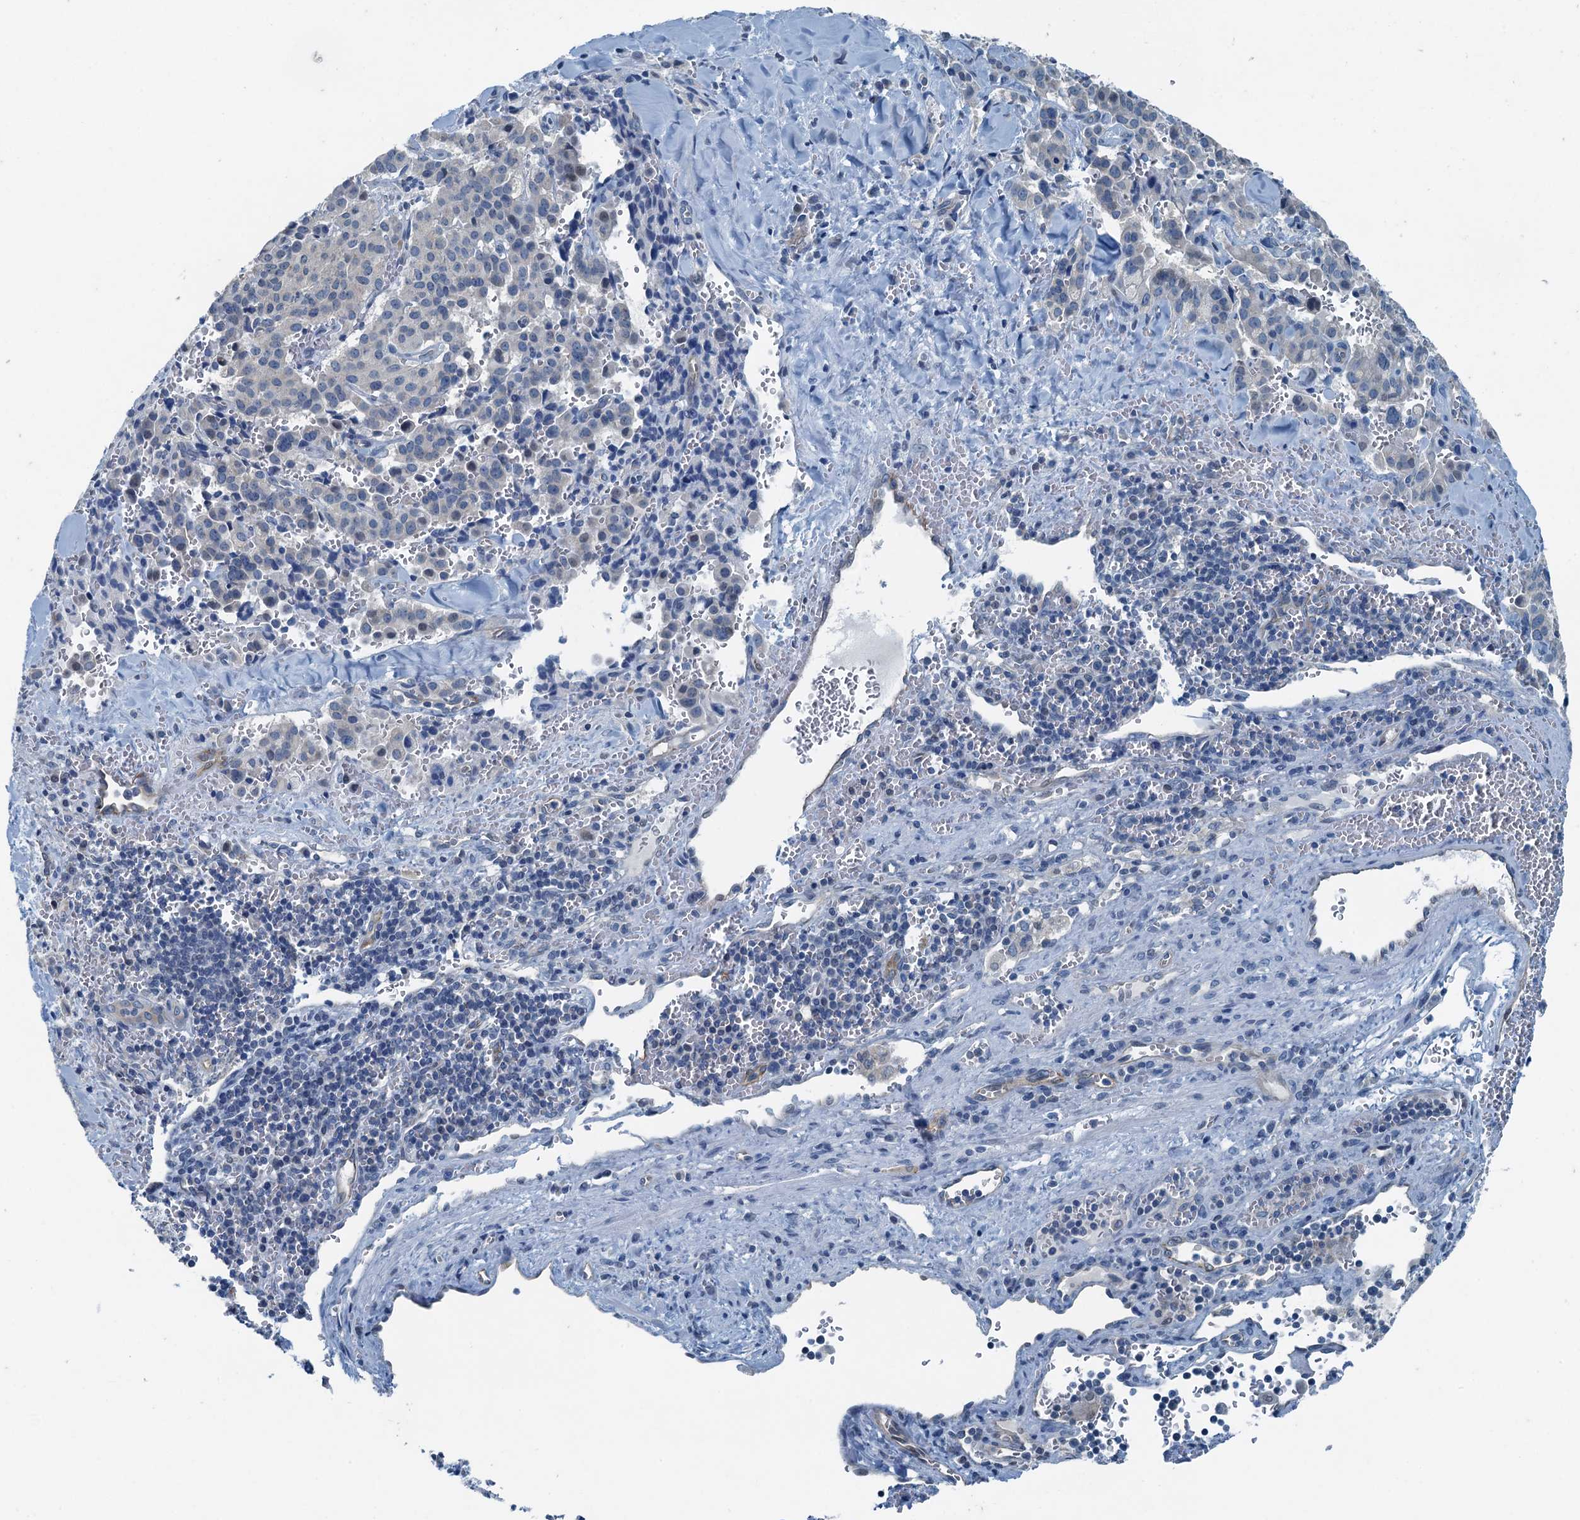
{"staining": {"intensity": "negative", "quantity": "none", "location": "none"}, "tissue": "pancreatic cancer", "cell_type": "Tumor cells", "image_type": "cancer", "snomed": [{"axis": "morphology", "description": "Adenocarcinoma, NOS"}, {"axis": "topography", "description": "Pancreas"}], "caption": "DAB immunohistochemical staining of human adenocarcinoma (pancreatic) reveals no significant staining in tumor cells.", "gene": "GFOD2", "patient": {"sex": "male", "age": 65}}